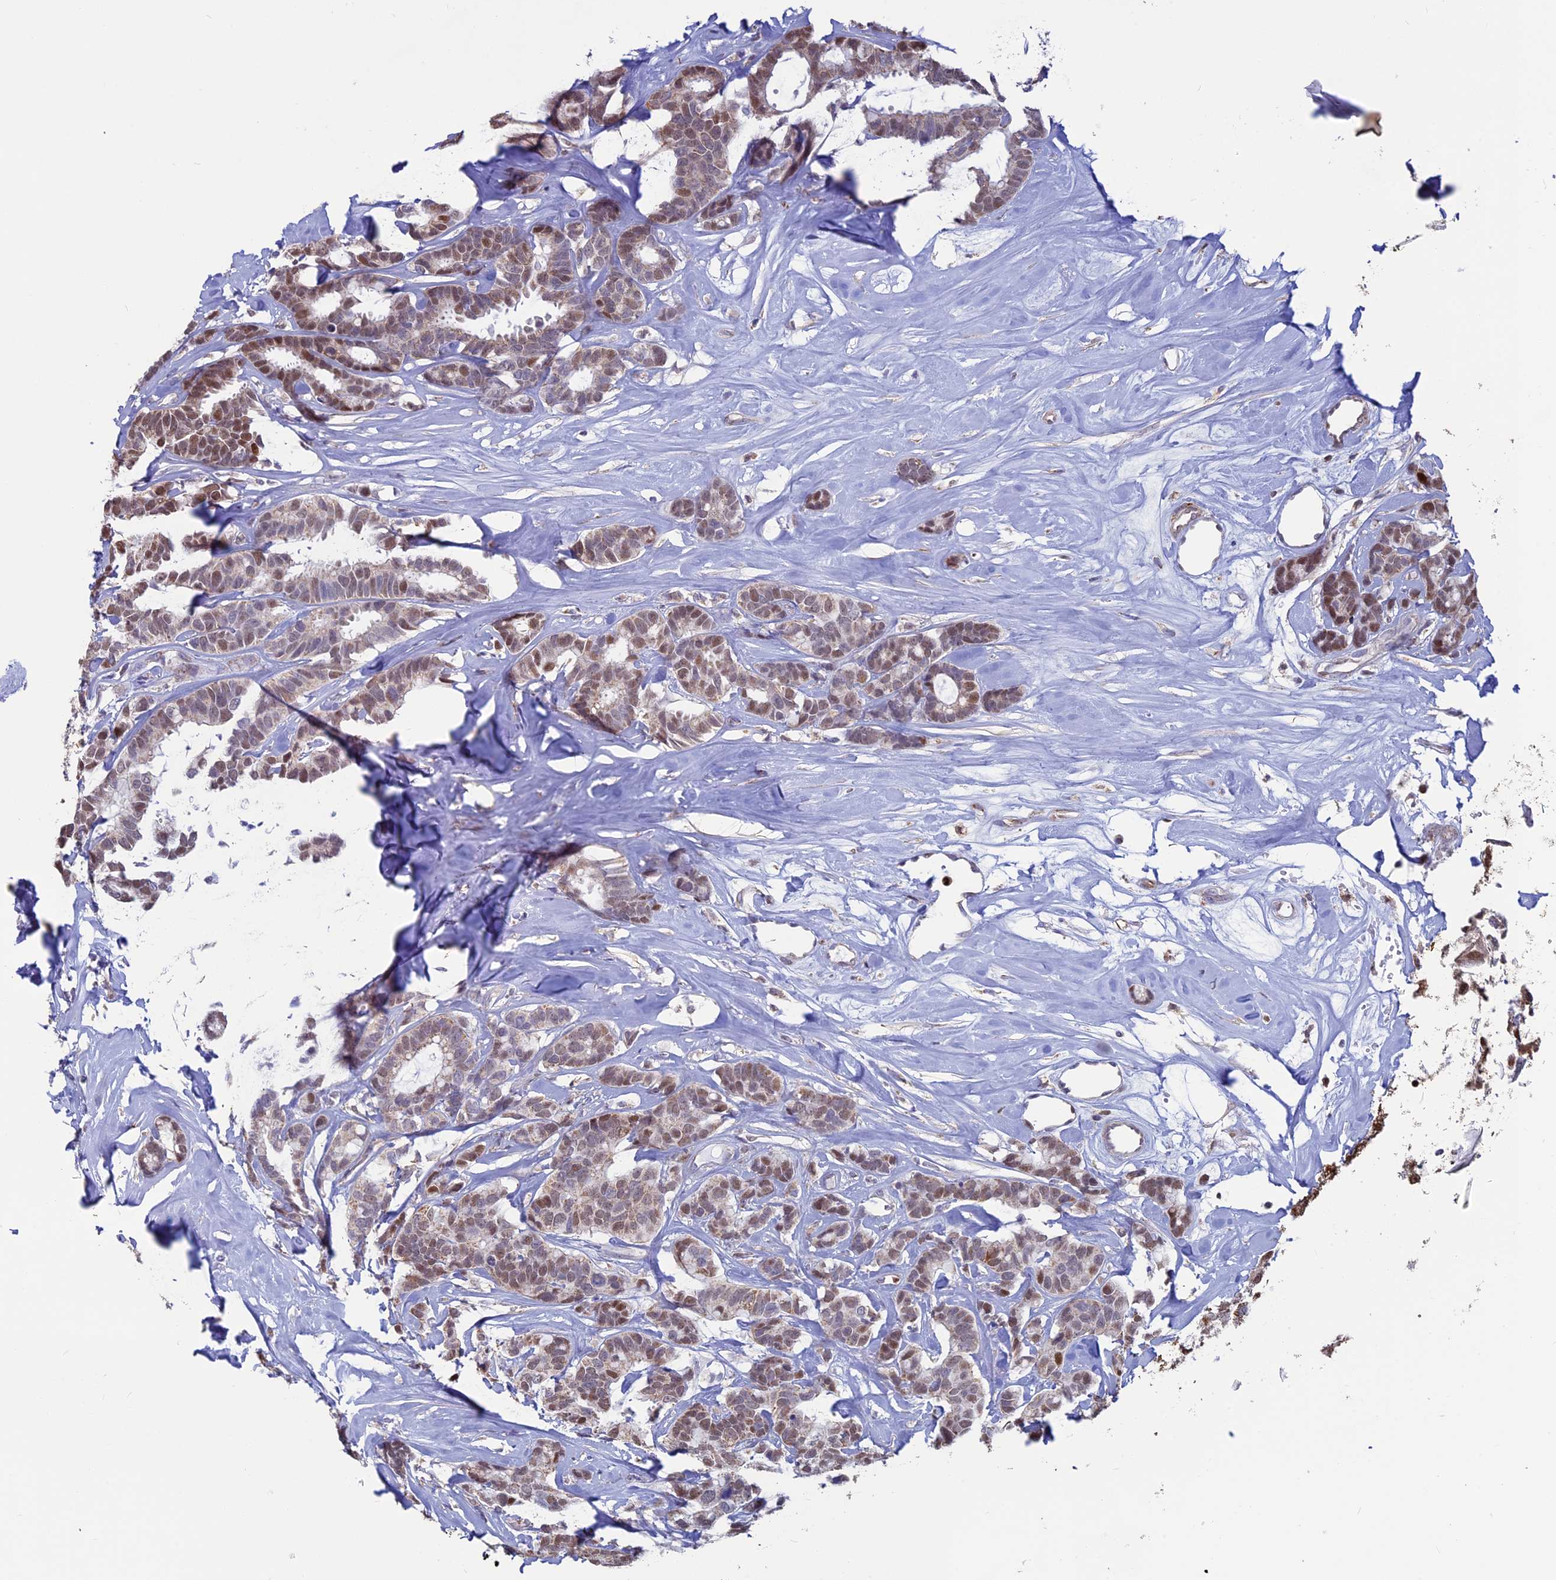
{"staining": {"intensity": "moderate", "quantity": ">75%", "location": "nuclear"}, "tissue": "breast cancer", "cell_type": "Tumor cells", "image_type": "cancer", "snomed": [{"axis": "morphology", "description": "Duct carcinoma"}, {"axis": "topography", "description": "Breast"}], "caption": "This is an image of IHC staining of breast cancer, which shows moderate staining in the nuclear of tumor cells.", "gene": "ACSS1", "patient": {"sex": "female", "age": 87}}